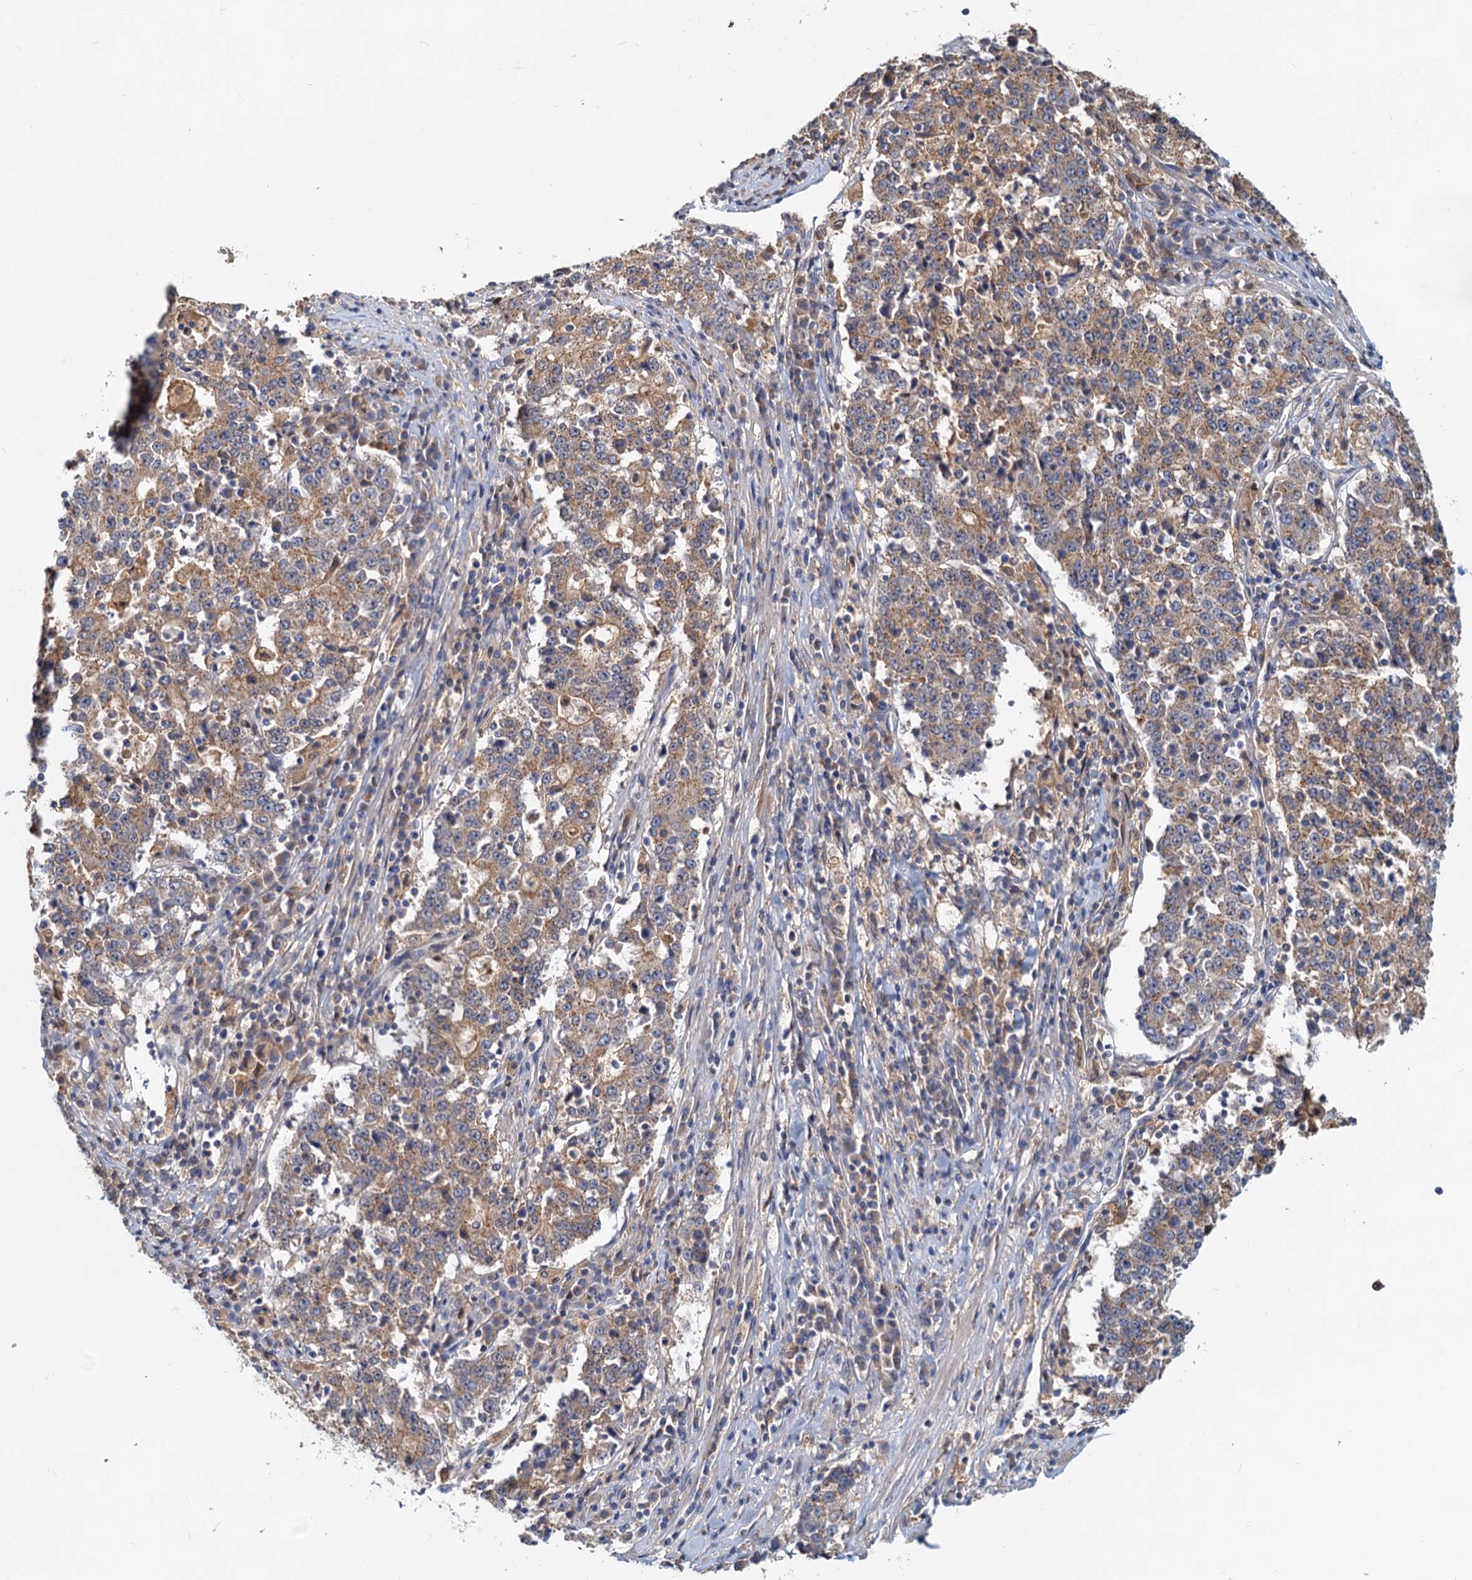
{"staining": {"intensity": "weak", "quantity": ">75%", "location": "cytoplasmic/membranous"}, "tissue": "stomach cancer", "cell_type": "Tumor cells", "image_type": "cancer", "snomed": [{"axis": "morphology", "description": "Adenocarcinoma, NOS"}, {"axis": "topography", "description": "Stomach"}], "caption": "This is a micrograph of immunohistochemistry staining of stomach adenocarcinoma, which shows weak expression in the cytoplasmic/membranous of tumor cells.", "gene": "TOLLIP", "patient": {"sex": "male", "age": 59}}